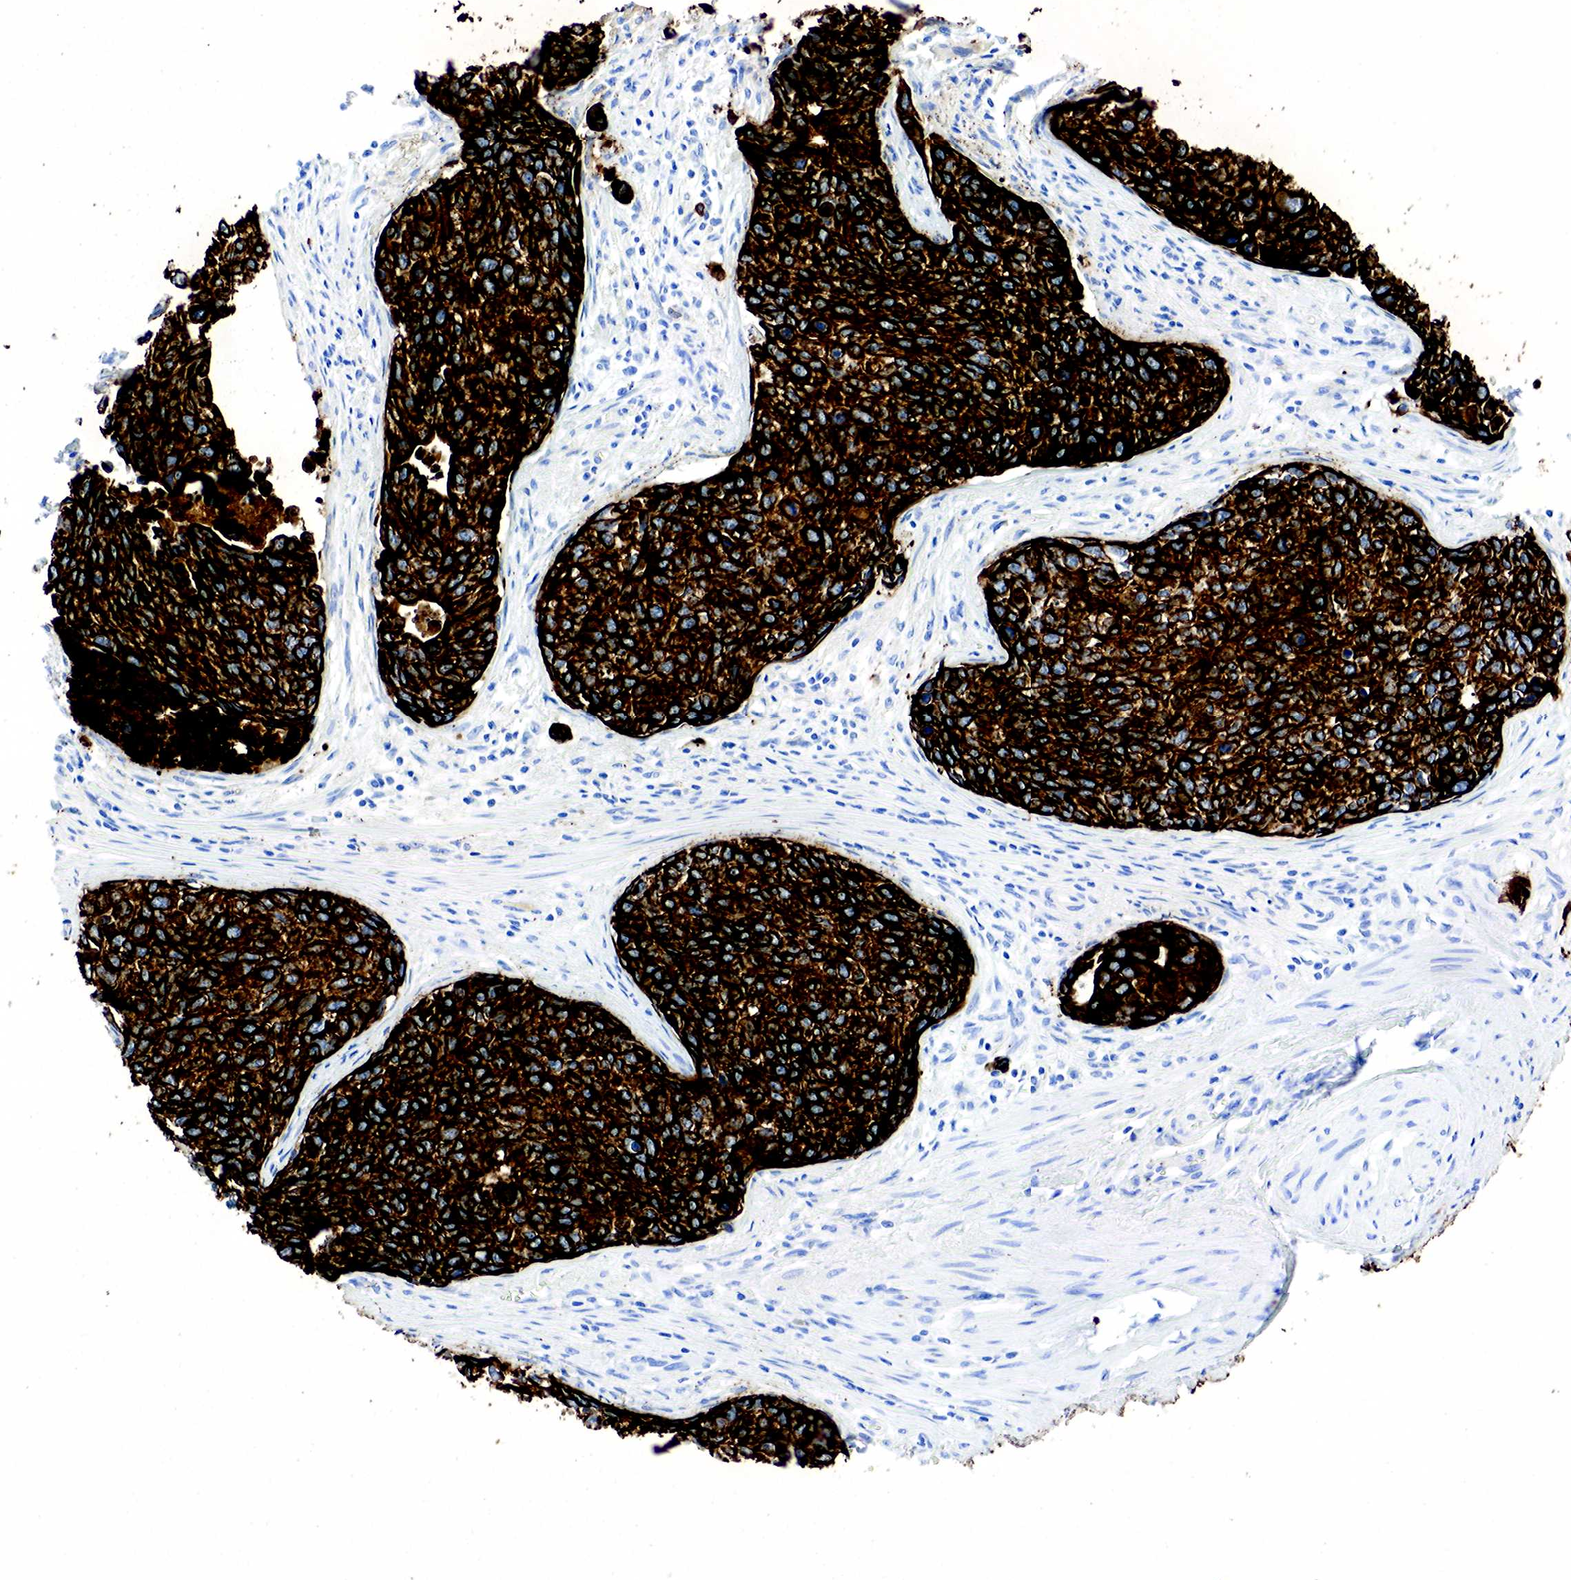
{"staining": {"intensity": "strong", "quantity": ">75%", "location": "cytoplasmic/membranous"}, "tissue": "urothelial cancer", "cell_type": "Tumor cells", "image_type": "cancer", "snomed": [{"axis": "morphology", "description": "Urothelial carcinoma, High grade"}, {"axis": "topography", "description": "Urinary bladder"}], "caption": "Tumor cells show high levels of strong cytoplasmic/membranous staining in about >75% of cells in human urothelial cancer. Using DAB (3,3'-diaminobenzidine) (brown) and hematoxylin (blue) stains, captured at high magnification using brightfield microscopy.", "gene": "KRT7", "patient": {"sex": "male", "age": 81}}